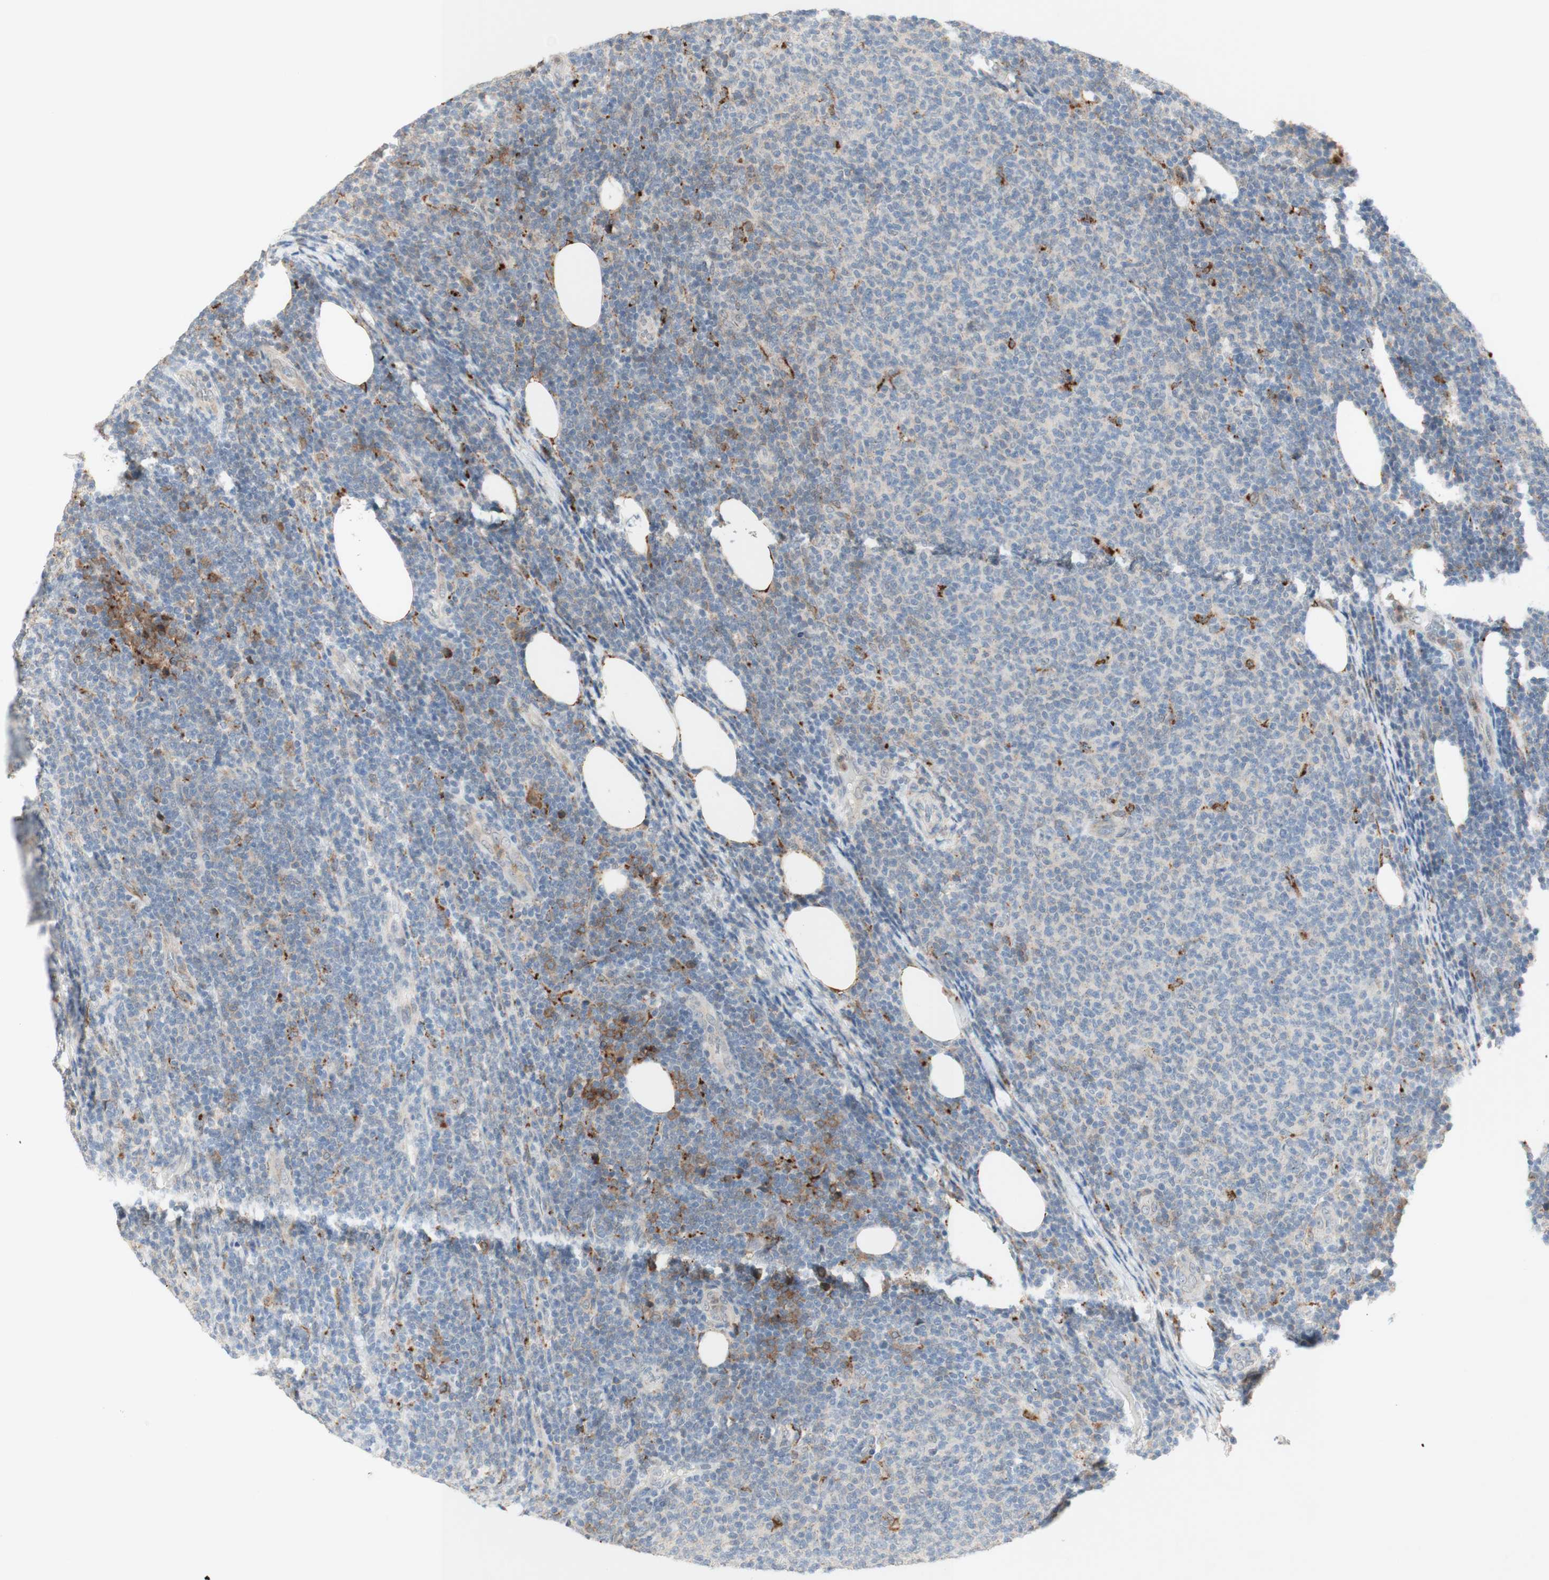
{"staining": {"intensity": "weak", "quantity": "<25%", "location": "cytoplasmic/membranous"}, "tissue": "lymphoma", "cell_type": "Tumor cells", "image_type": "cancer", "snomed": [{"axis": "morphology", "description": "Malignant lymphoma, non-Hodgkin's type, Low grade"}, {"axis": "topography", "description": "Lymph node"}], "caption": "Tumor cells are negative for protein expression in human low-grade malignant lymphoma, non-Hodgkin's type.", "gene": "GAPT", "patient": {"sex": "male", "age": 66}}